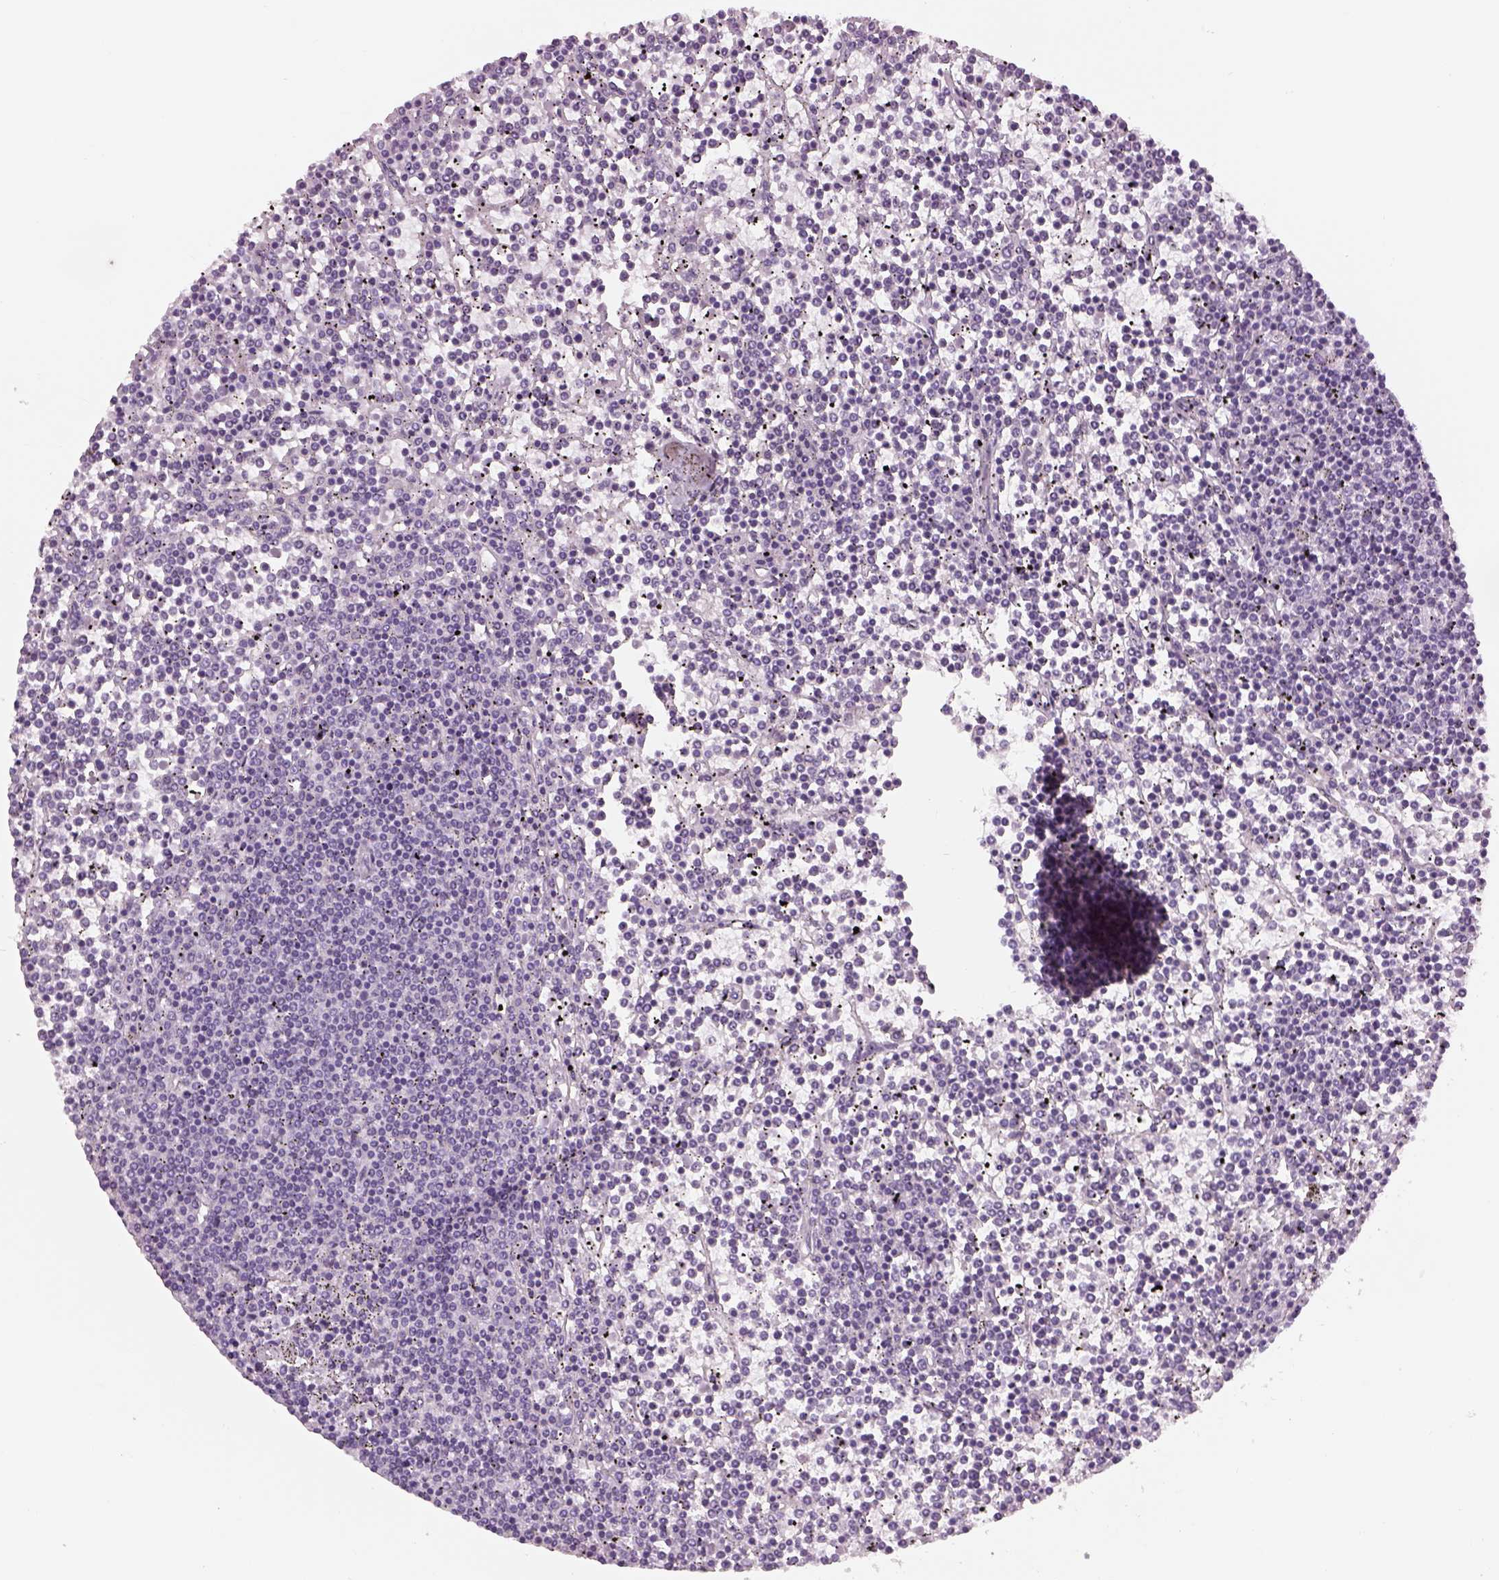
{"staining": {"intensity": "negative", "quantity": "none", "location": "none"}, "tissue": "lymphoma", "cell_type": "Tumor cells", "image_type": "cancer", "snomed": [{"axis": "morphology", "description": "Malignant lymphoma, non-Hodgkin's type, Low grade"}, {"axis": "topography", "description": "Spleen"}], "caption": "Immunohistochemistry micrograph of neoplastic tissue: malignant lymphoma, non-Hodgkin's type (low-grade) stained with DAB (3,3'-diaminobenzidine) exhibits no significant protein staining in tumor cells. (Brightfield microscopy of DAB immunohistochemistry at high magnification).", "gene": "KCNMB4", "patient": {"sex": "female", "age": 19}}